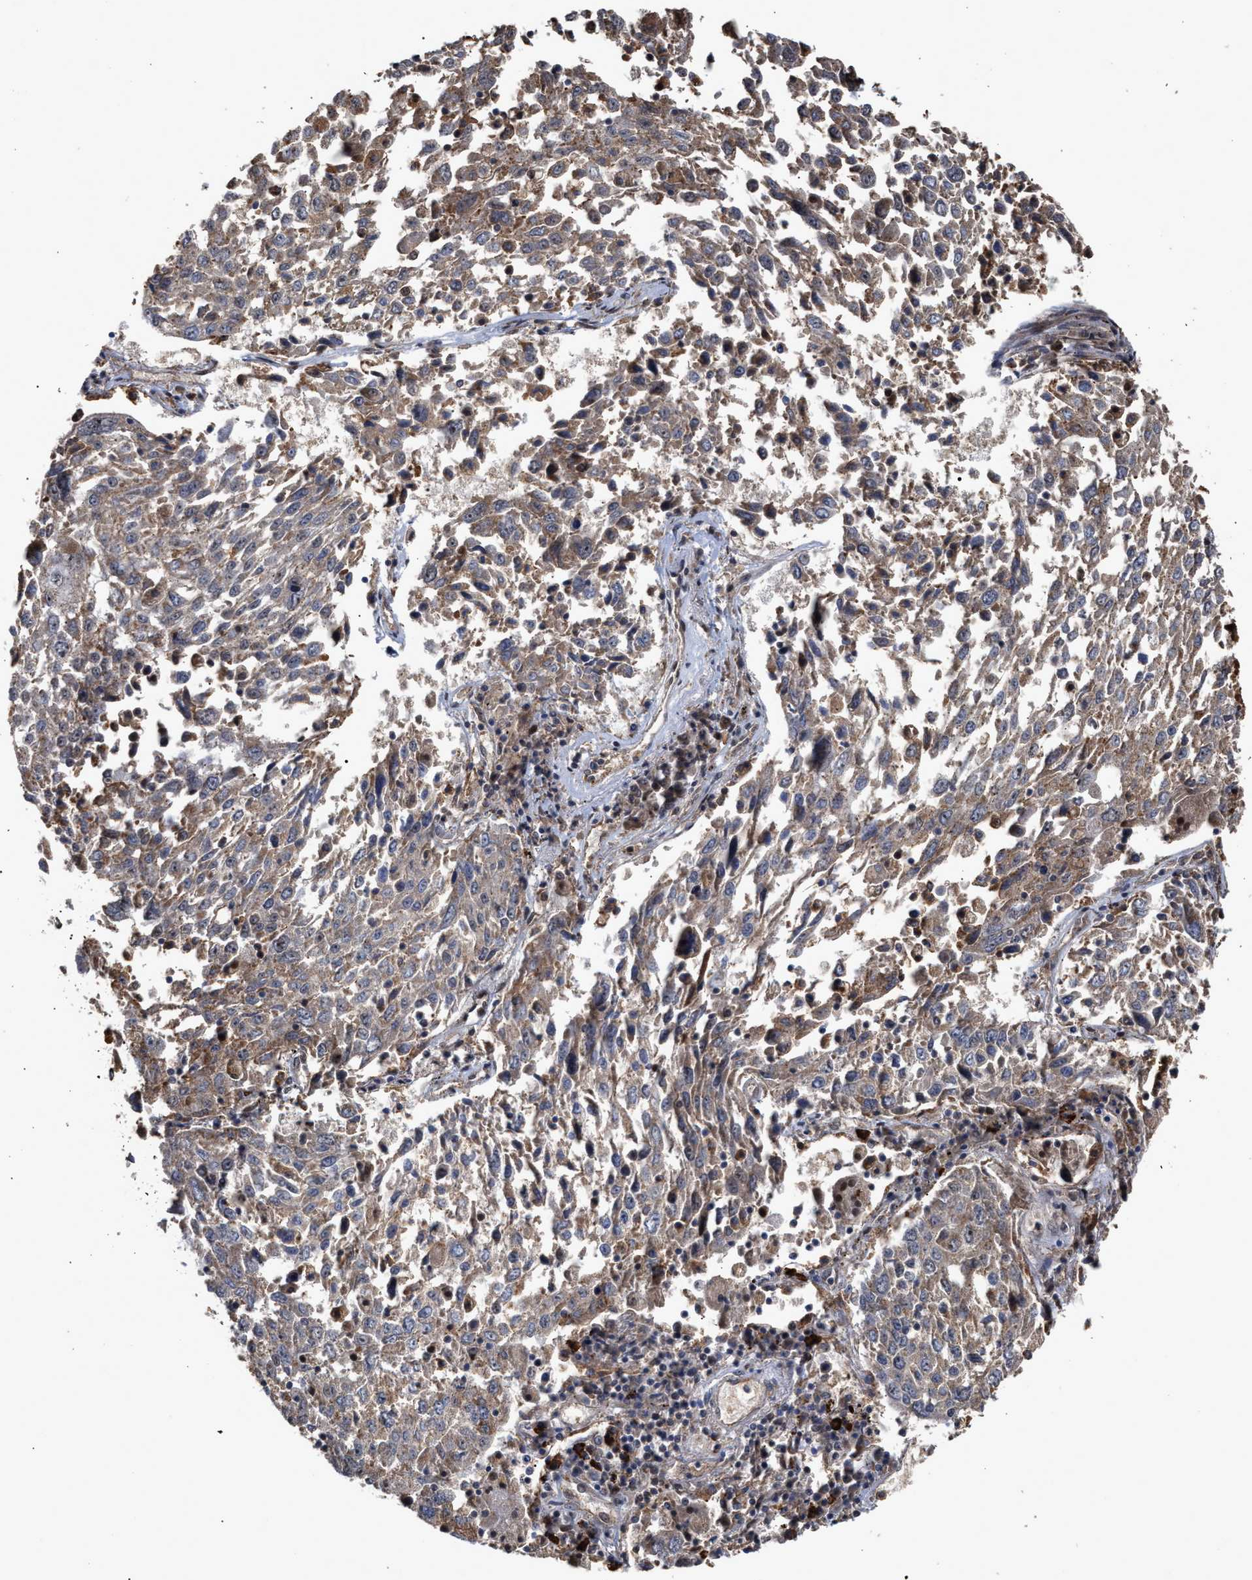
{"staining": {"intensity": "weak", "quantity": ">75%", "location": "cytoplasmic/membranous"}, "tissue": "lung cancer", "cell_type": "Tumor cells", "image_type": "cancer", "snomed": [{"axis": "morphology", "description": "Squamous cell carcinoma, NOS"}, {"axis": "topography", "description": "Lung"}], "caption": "Squamous cell carcinoma (lung) tissue displays weak cytoplasmic/membranous staining in approximately >75% of tumor cells The staining was performed using DAB (3,3'-diaminobenzidine) to visualize the protein expression in brown, while the nuclei were stained in blue with hematoxylin (Magnification: 20x).", "gene": "EXOSC2", "patient": {"sex": "male", "age": 65}}